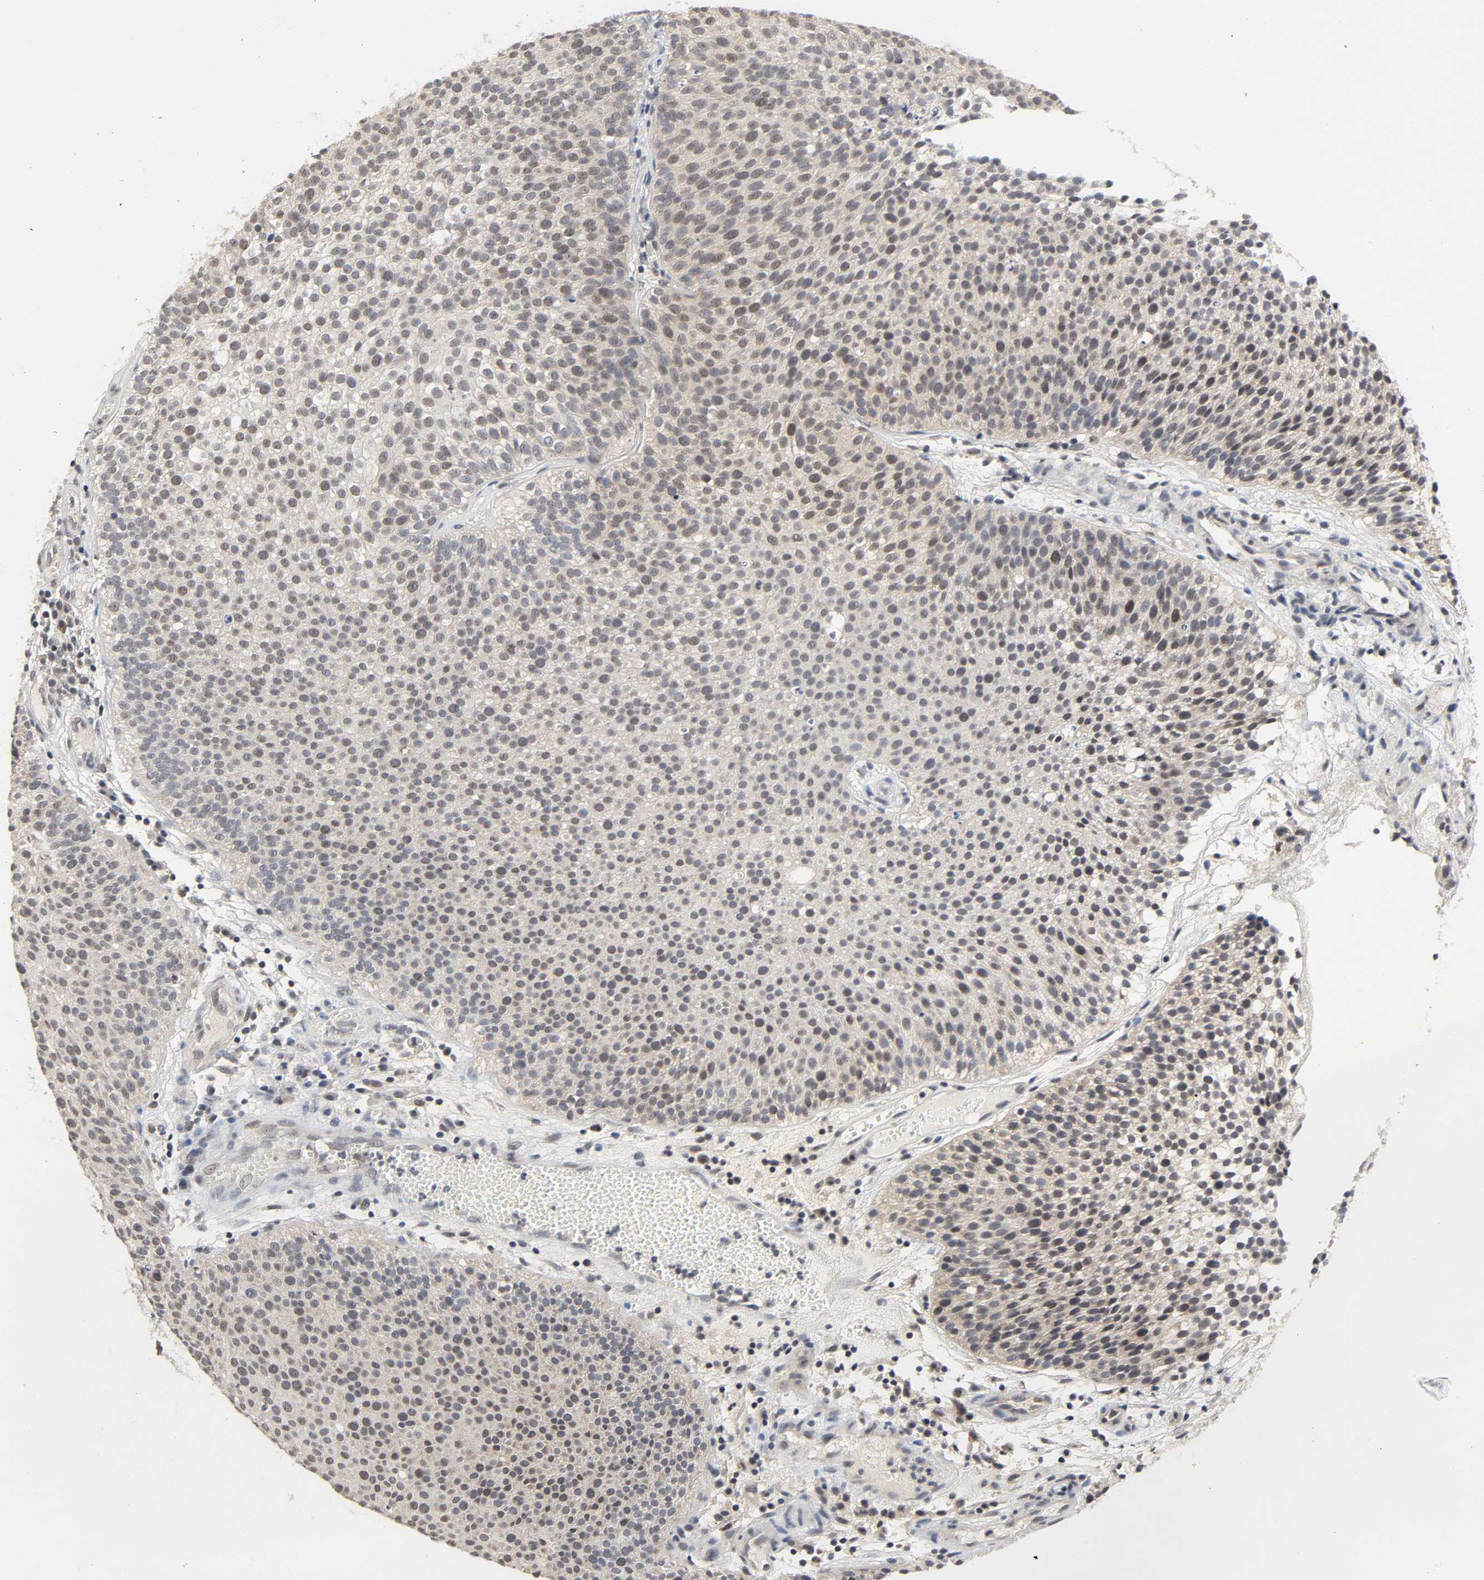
{"staining": {"intensity": "weak", "quantity": "25%-75%", "location": "nuclear"}, "tissue": "urothelial cancer", "cell_type": "Tumor cells", "image_type": "cancer", "snomed": [{"axis": "morphology", "description": "Urothelial carcinoma, Low grade"}, {"axis": "topography", "description": "Urinary bladder"}], "caption": "Urothelial carcinoma (low-grade) stained with IHC exhibits weak nuclear staining in about 25%-75% of tumor cells.", "gene": "MAPKAPK5", "patient": {"sex": "male", "age": 85}}